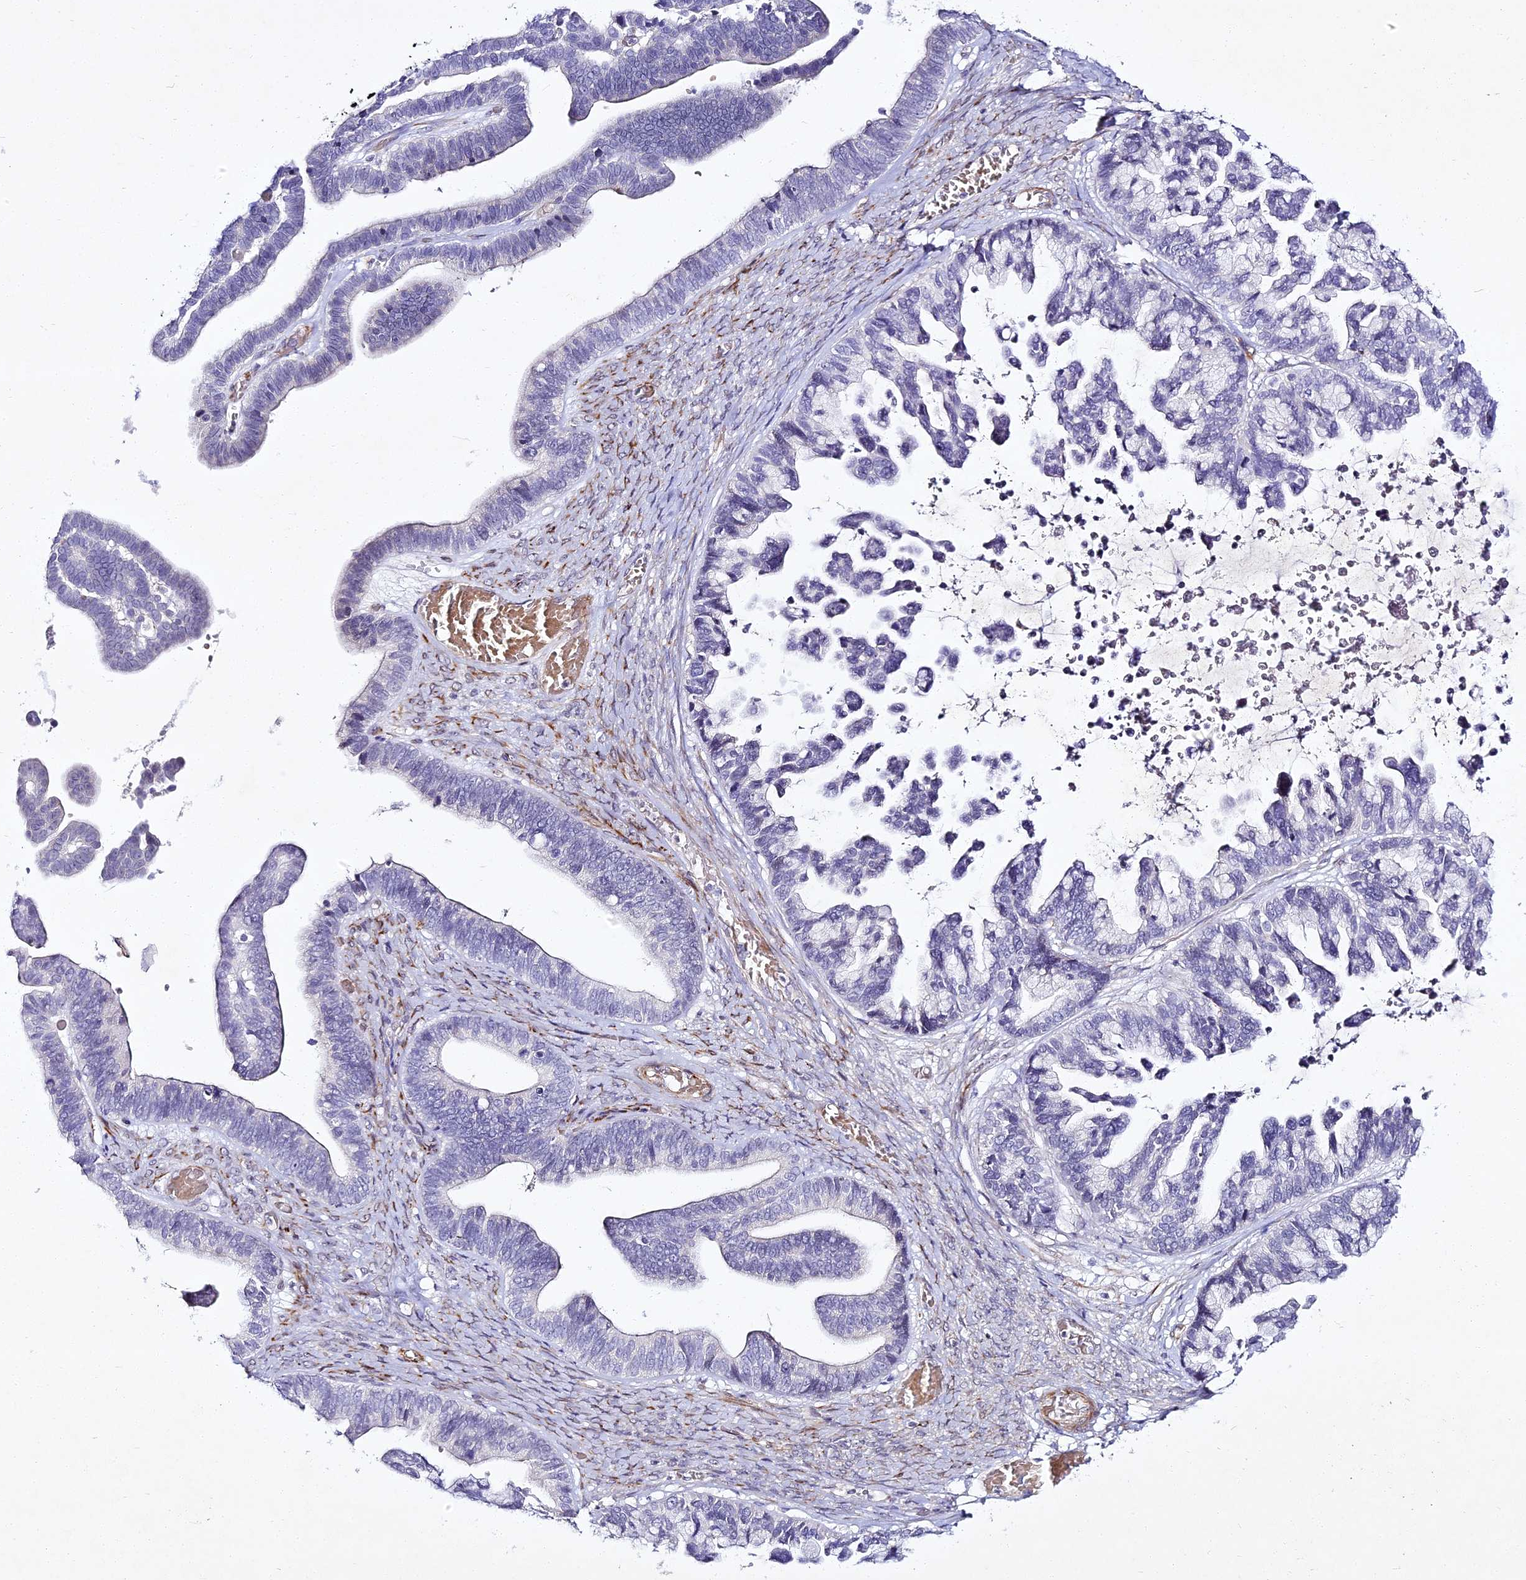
{"staining": {"intensity": "negative", "quantity": "none", "location": "none"}, "tissue": "ovarian cancer", "cell_type": "Tumor cells", "image_type": "cancer", "snomed": [{"axis": "morphology", "description": "Cystadenocarcinoma, serous, NOS"}, {"axis": "topography", "description": "Ovary"}], "caption": "Ovarian cancer stained for a protein using IHC shows no expression tumor cells.", "gene": "ALPG", "patient": {"sex": "female", "age": 56}}